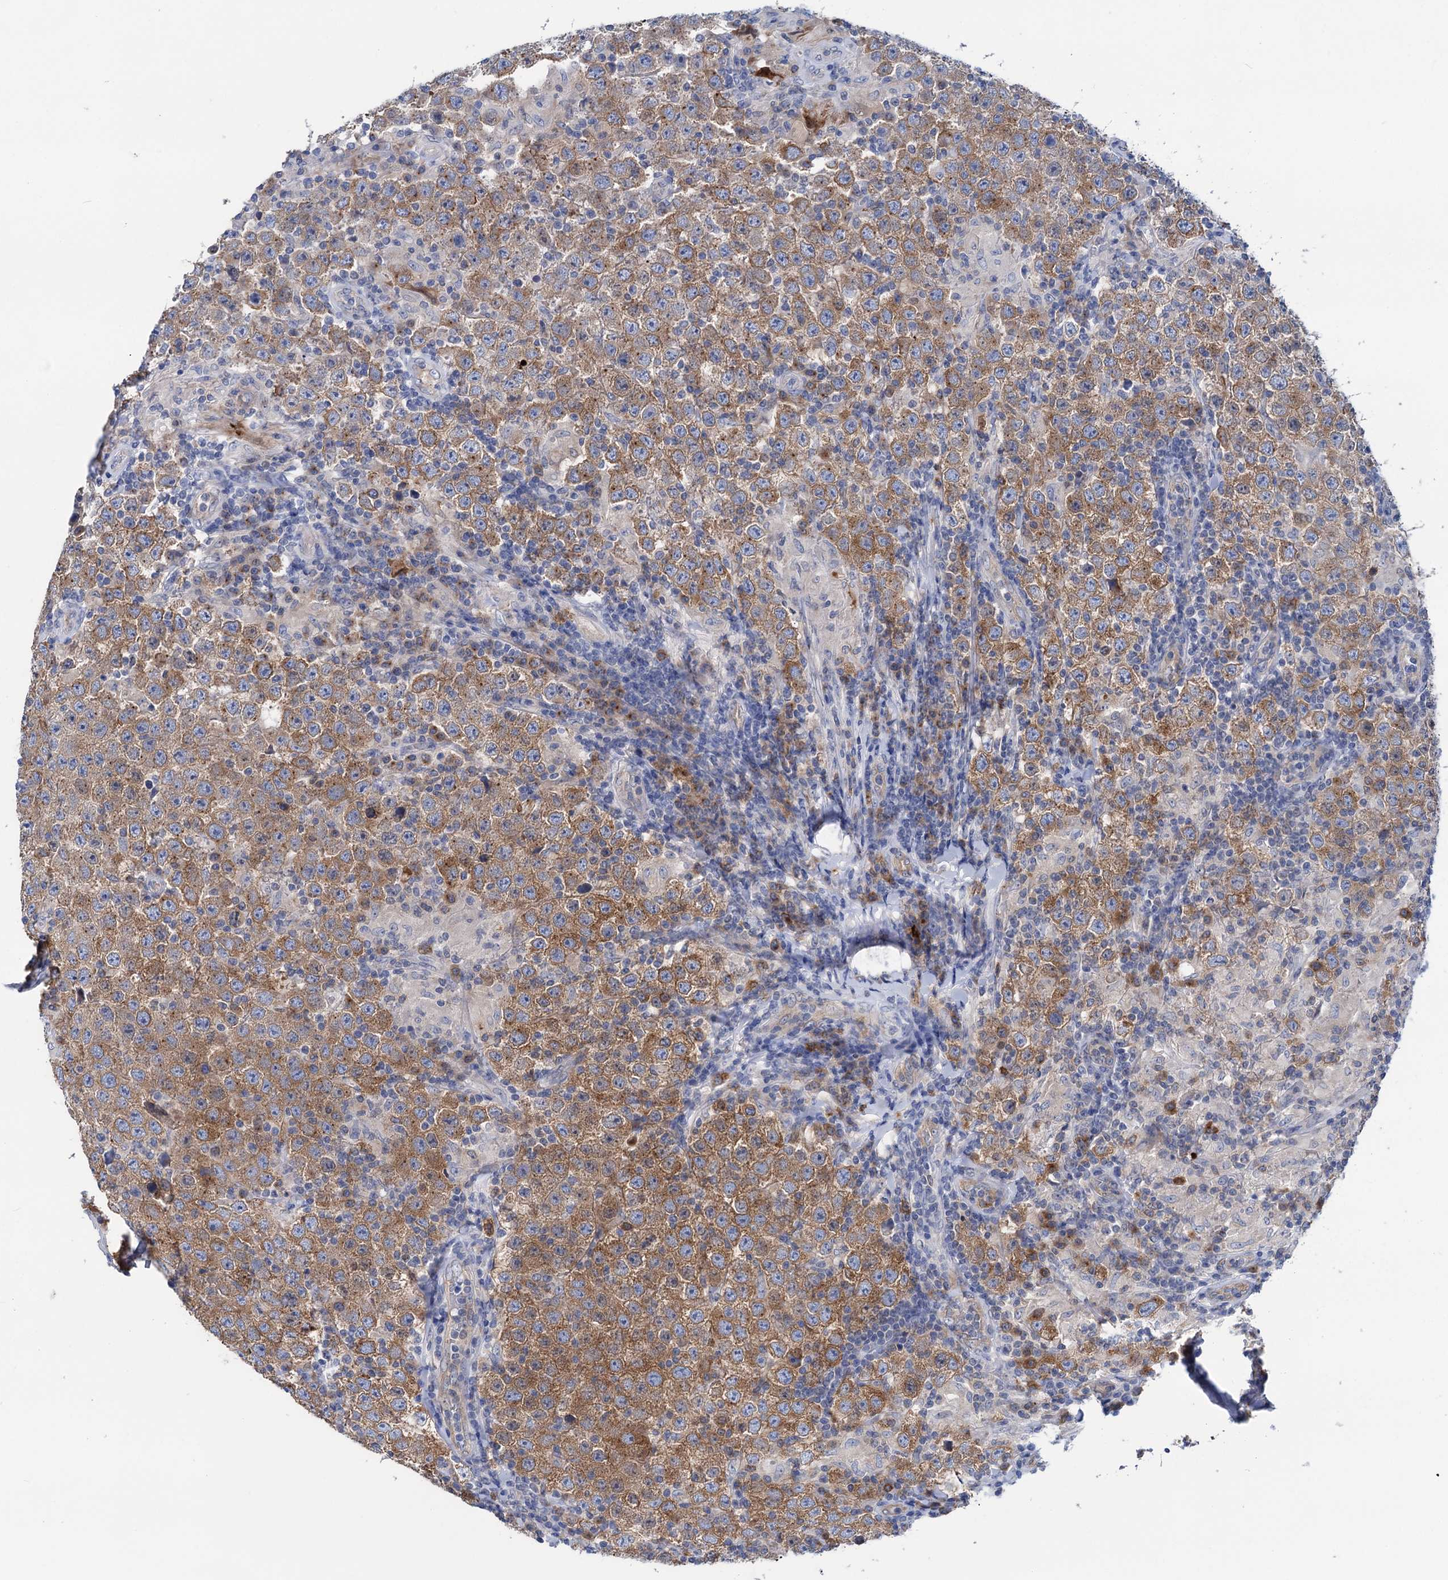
{"staining": {"intensity": "strong", "quantity": ">75%", "location": "cytoplasmic/membranous"}, "tissue": "testis cancer", "cell_type": "Tumor cells", "image_type": "cancer", "snomed": [{"axis": "morphology", "description": "Normal tissue, NOS"}, {"axis": "morphology", "description": "Urothelial carcinoma, High grade"}, {"axis": "morphology", "description": "Seminoma, NOS"}, {"axis": "morphology", "description": "Carcinoma, Embryonal, NOS"}, {"axis": "topography", "description": "Urinary bladder"}, {"axis": "topography", "description": "Testis"}], "caption": "Protein expression analysis of human seminoma (testis) reveals strong cytoplasmic/membranous expression in approximately >75% of tumor cells.", "gene": "ZNRD2", "patient": {"sex": "male", "age": 41}}